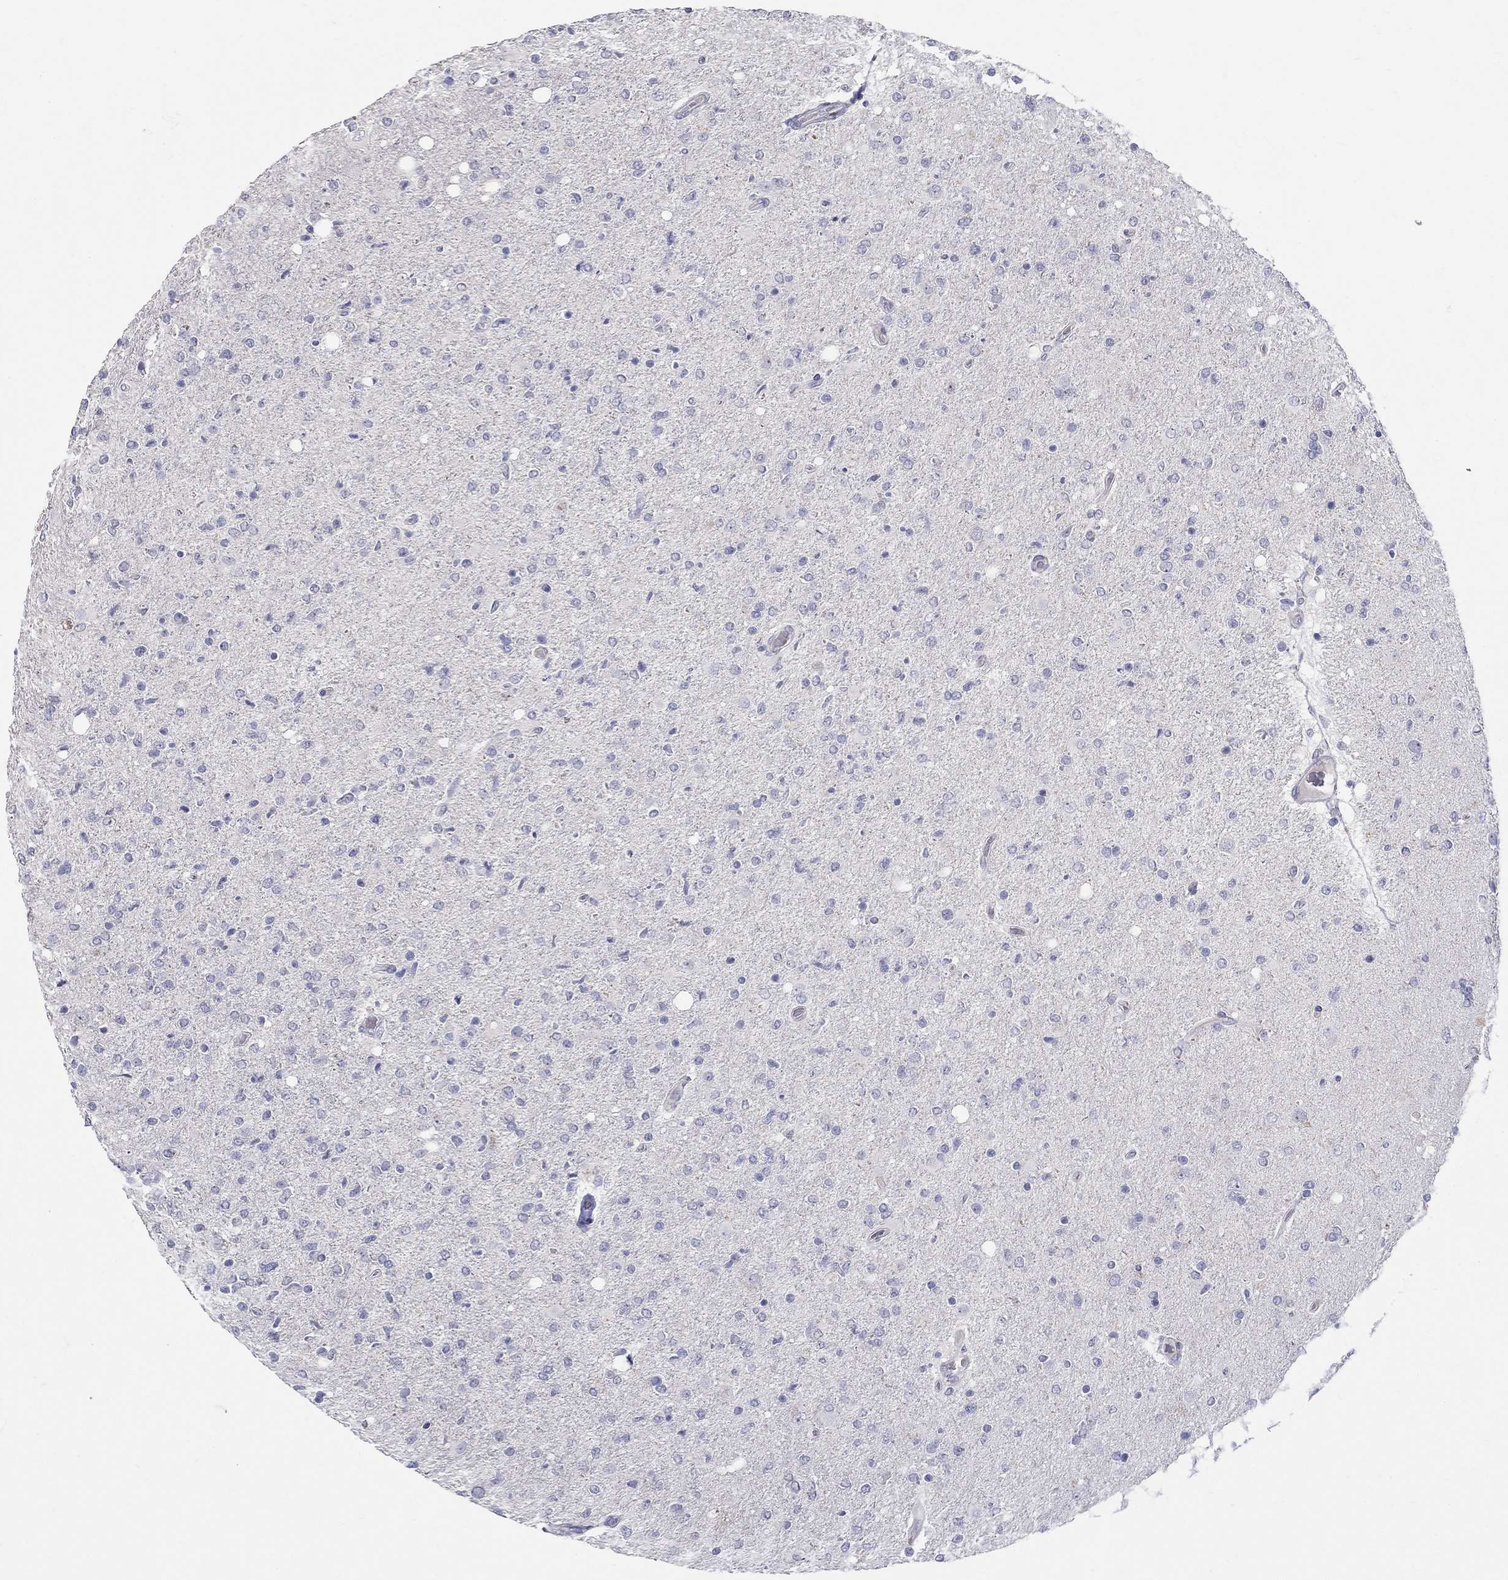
{"staining": {"intensity": "negative", "quantity": "none", "location": "none"}, "tissue": "glioma", "cell_type": "Tumor cells", "image_type": "cancer", "snomed": [{"axis": "morphology", "description": "Glioma, malignant, High grade"}, {"axis": "topography", "description": "Cerebral cortex"}], "caption": "Human high-grade glioma (malignant) stained for a protein using immunohistochemistry (IHC) displays no positivity in tumor cells.", "gene": "HMX2", "patient": {"sex": "male", "age": 70}}